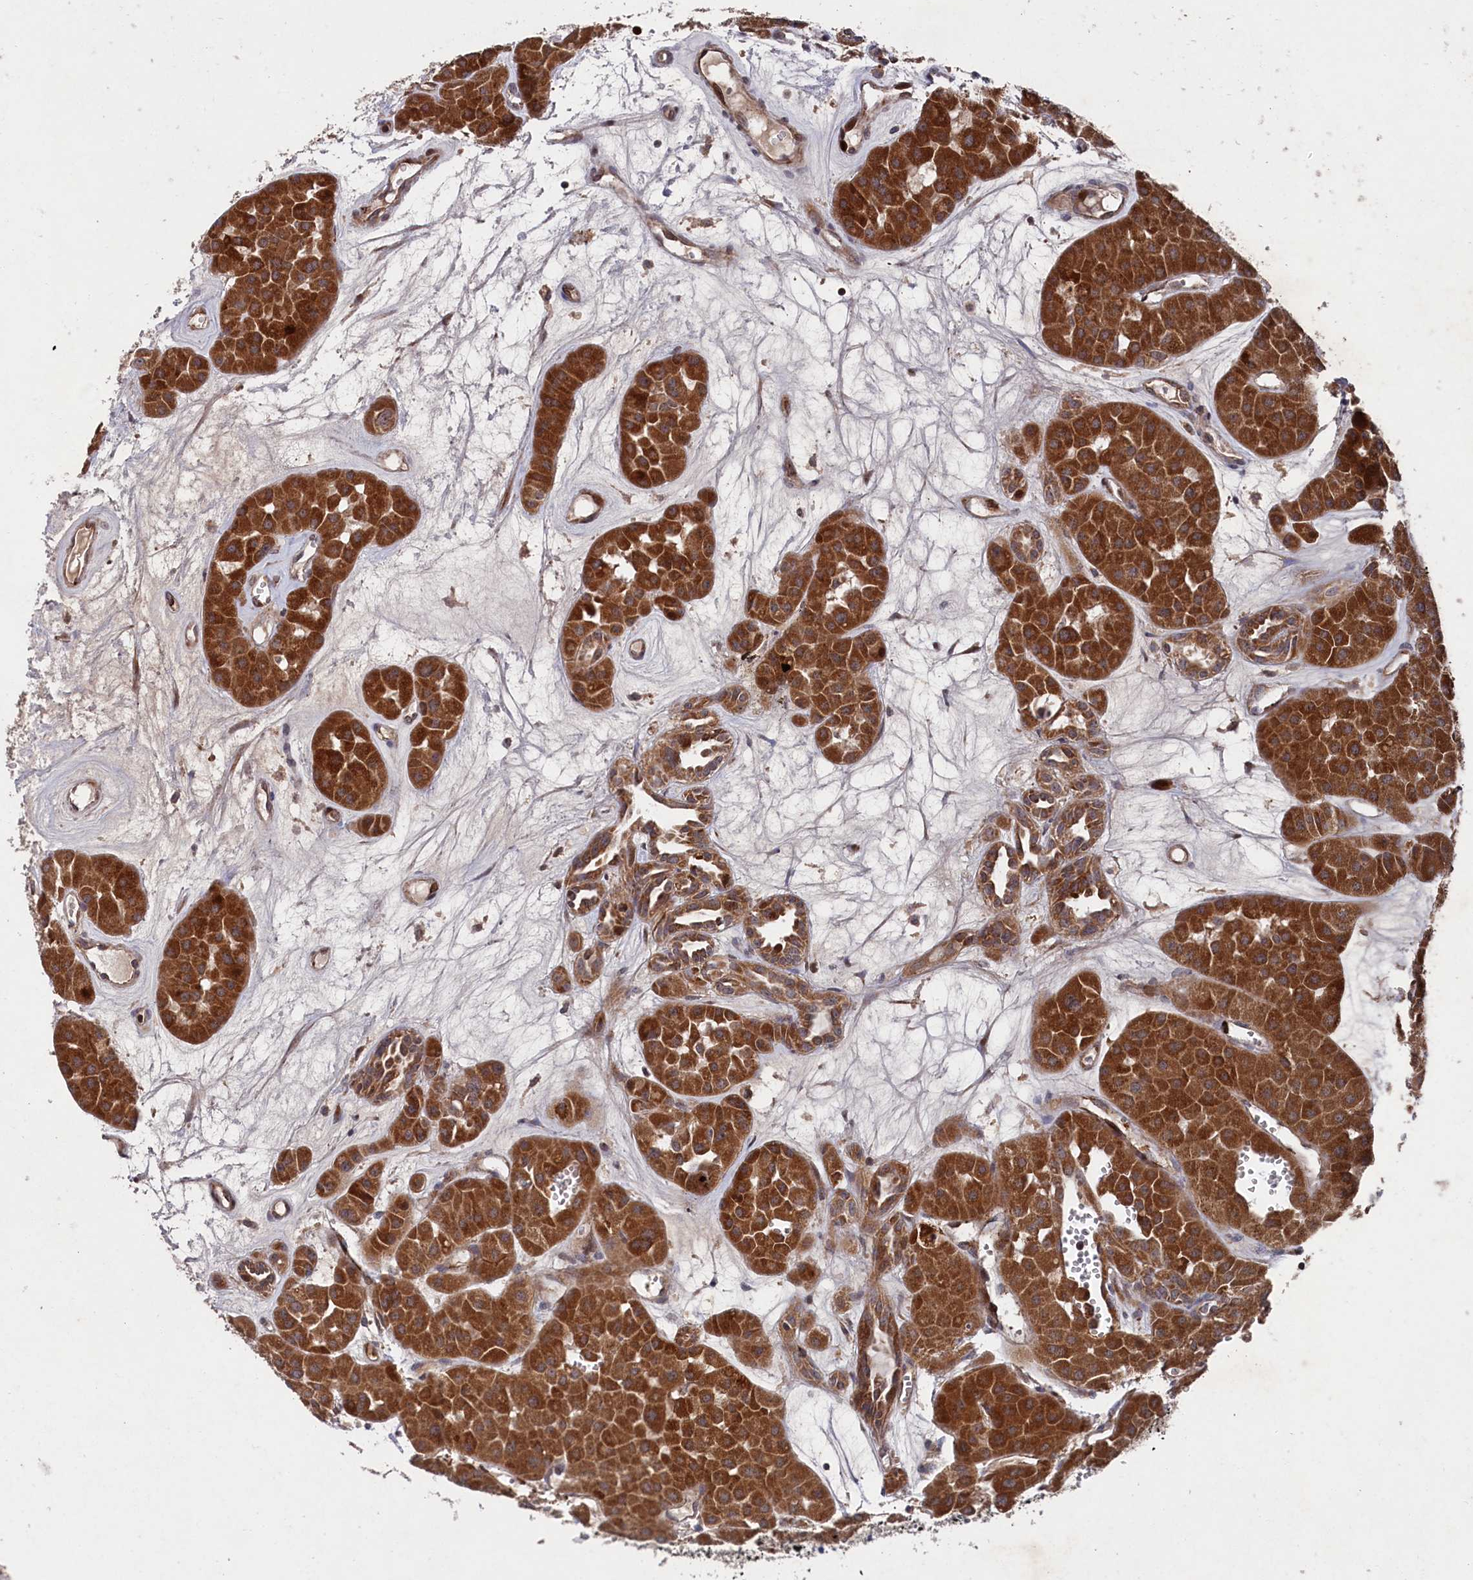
{"staining": {"intensity": "strong", "quantity": ">75%", "location": "cytoplasmic/membranous"}, "tissue": "renal cancer", "cell_type": "Tumor cells", "image_type": "cancer", "snomed": [{"axis": "morphology", "description": "Carcinoma, NOS"}, {"axis": "topography", "description": "Kidney"}], "caption": "Immunohistochemical staining of renal cancer demonstrates high levels of strong cytoplasmic/membranous positivity in approximately >75% of tumor cells. The staining is performed using DAB (3,3'-diaminobenzidine) brown chromogen to label protein expression. The nuclei are counter-stained blue using hematoxylin.", "gene": "SUPV3L1", "patient": {"sex": "female", "age": 75}}